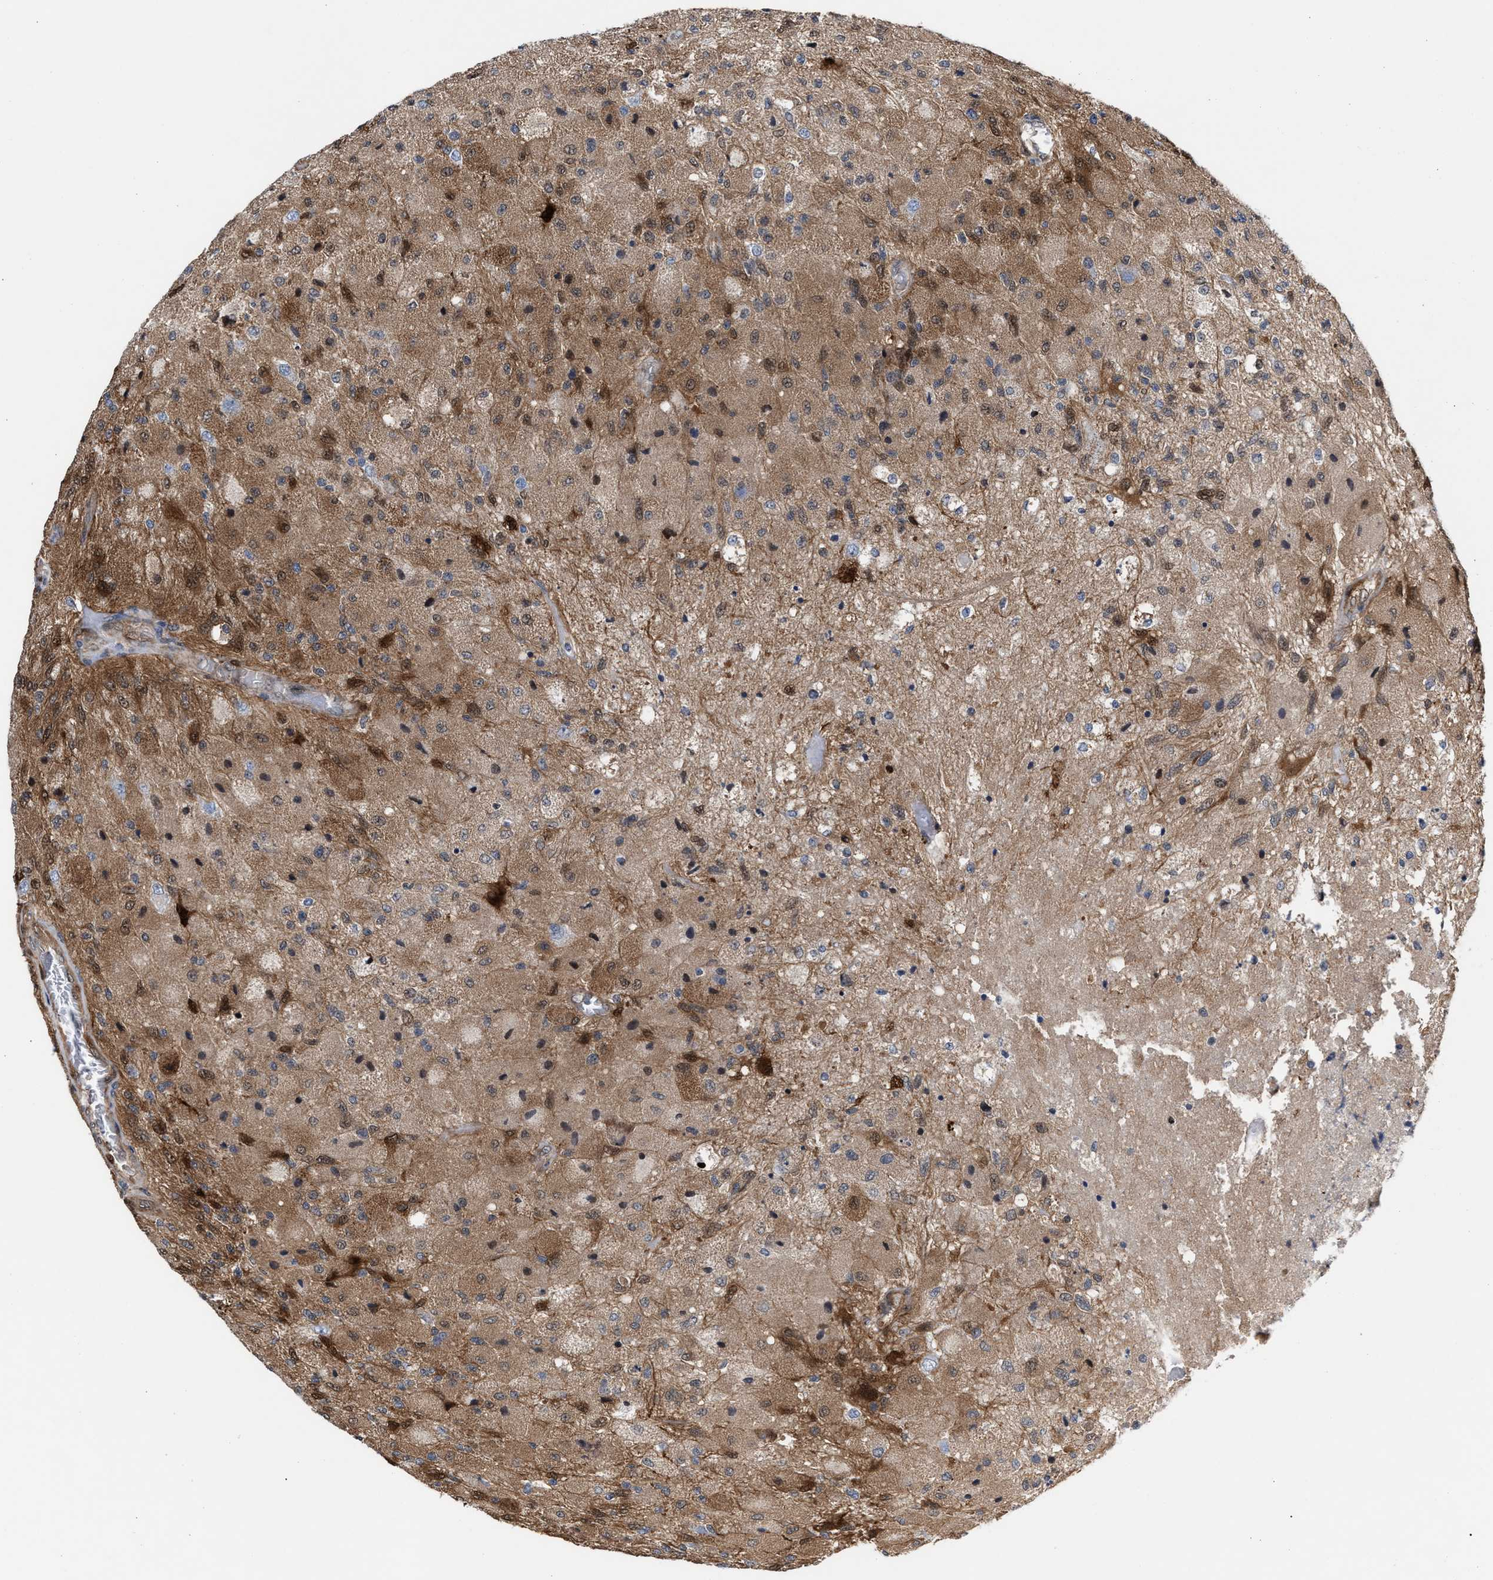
{"staining": {"intensity": "weak", "quantity": ">75%", "location": "cytoplasmic/membranous,nuclear"}, "tissue": "glioma", "cell_type": "Tumor cells", "image_type": "cancer", "snomed": [{"axis": "morphology", "description": "Normal tissue, NOS"}, {"axis": "morphology", "description": "Glioma, malignant, High grade"}, {"axis": "topography", "description": "Cerebral cortex"}], "caption": "Immunohistochemical staining of human glioma reveals low levels of weak cytoplasmic/membranous and nuclear staining in about >75% of tumor cells.", "gene": "TP53I3", "patient": {"sex": "male", "age": 77}}